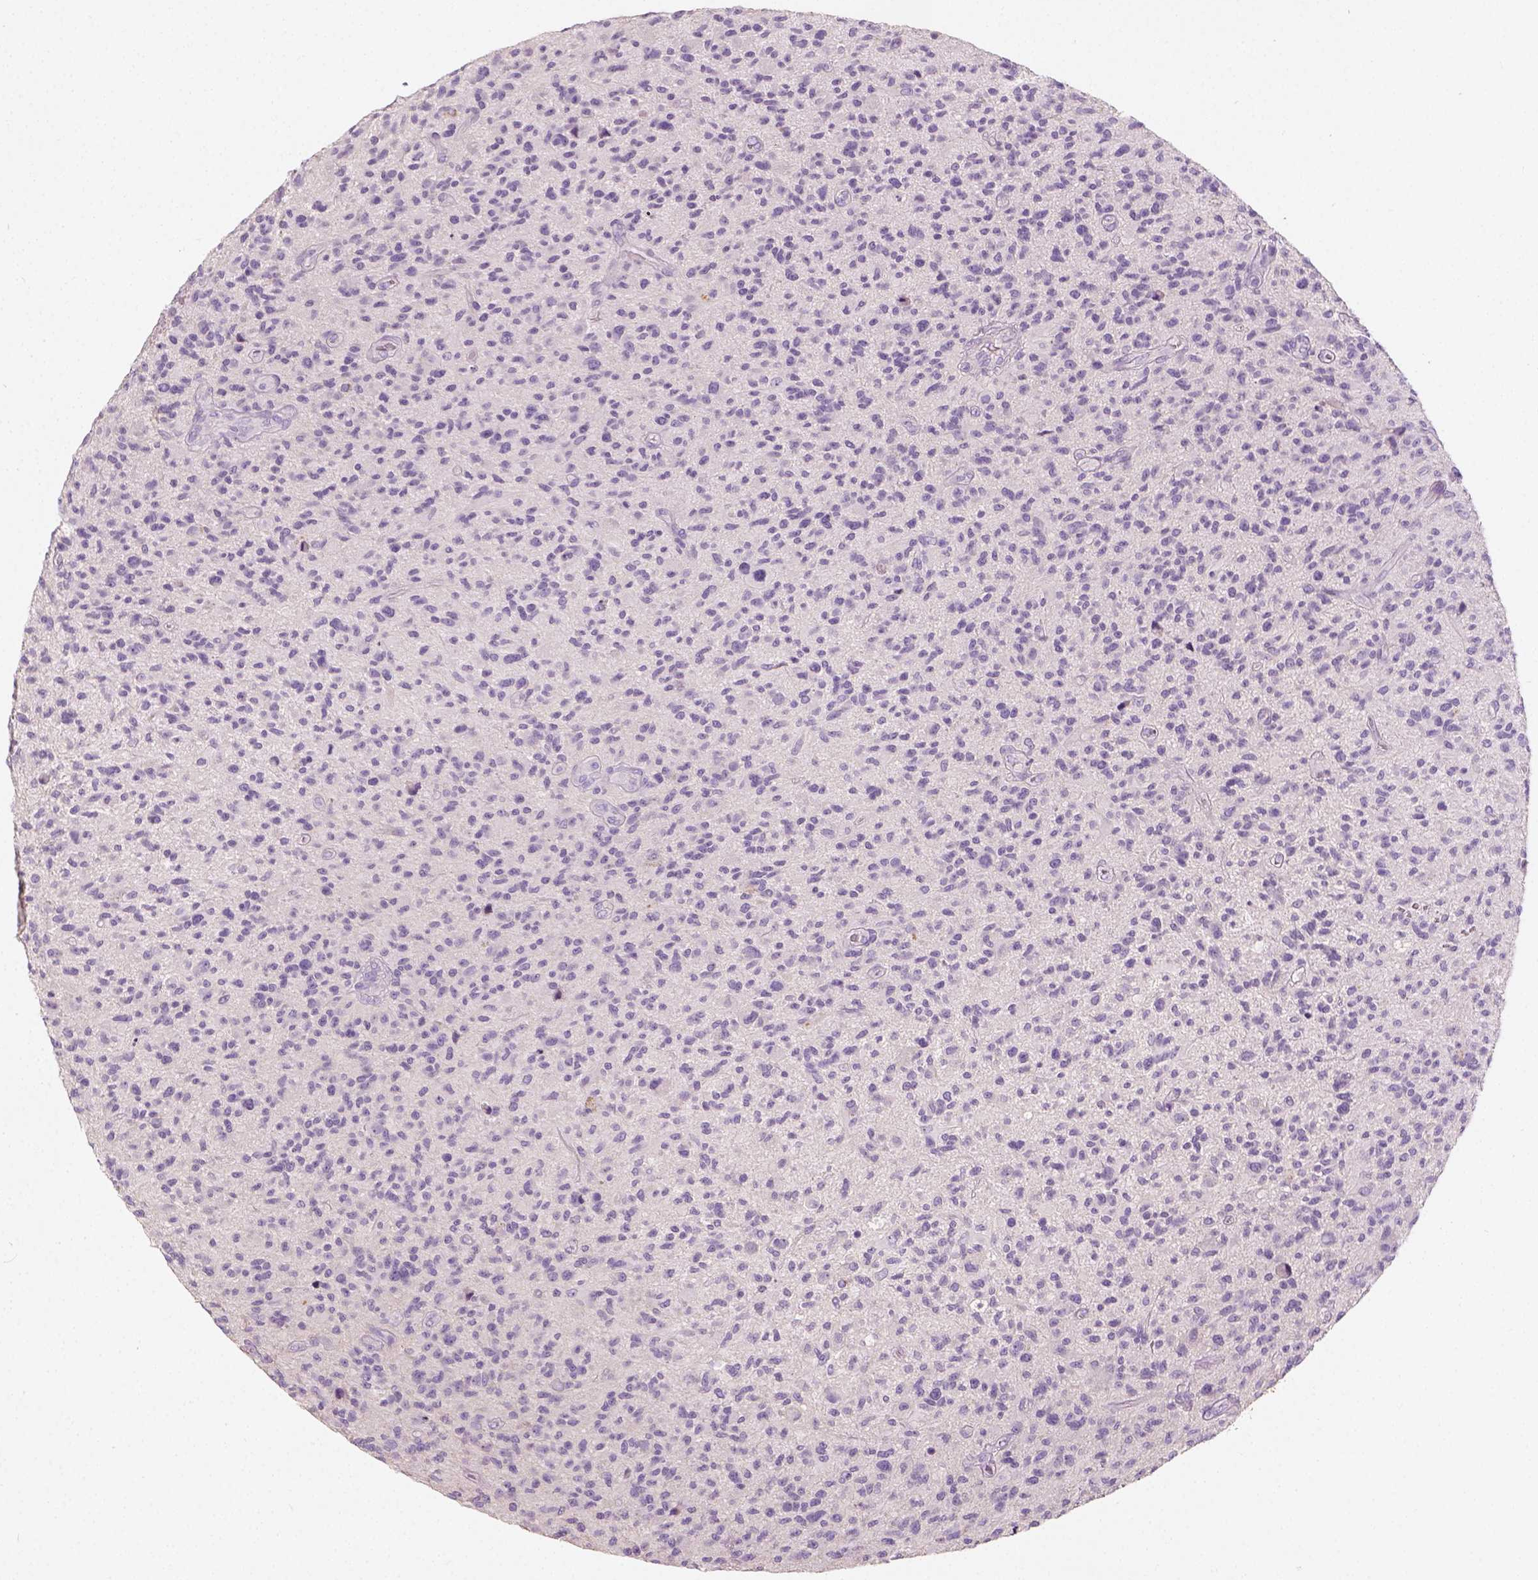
{"staining": {"intensity": "negative", "quantity": "none", "location": "none"}, "tissue": "glioma", "cell_type": "Tumor cells", "image_type": "cancer", "snomed": [{"axis": "morphology", "description": "Glioma, malignant, High grade"}, {"axis": "topography", "description": "Brain"}], "caption": "A photomicrograph of human glioma is negative for staining in tumor cells.", "gene": "DHCR24", "patient": {"sex": "male", "age": 47}}